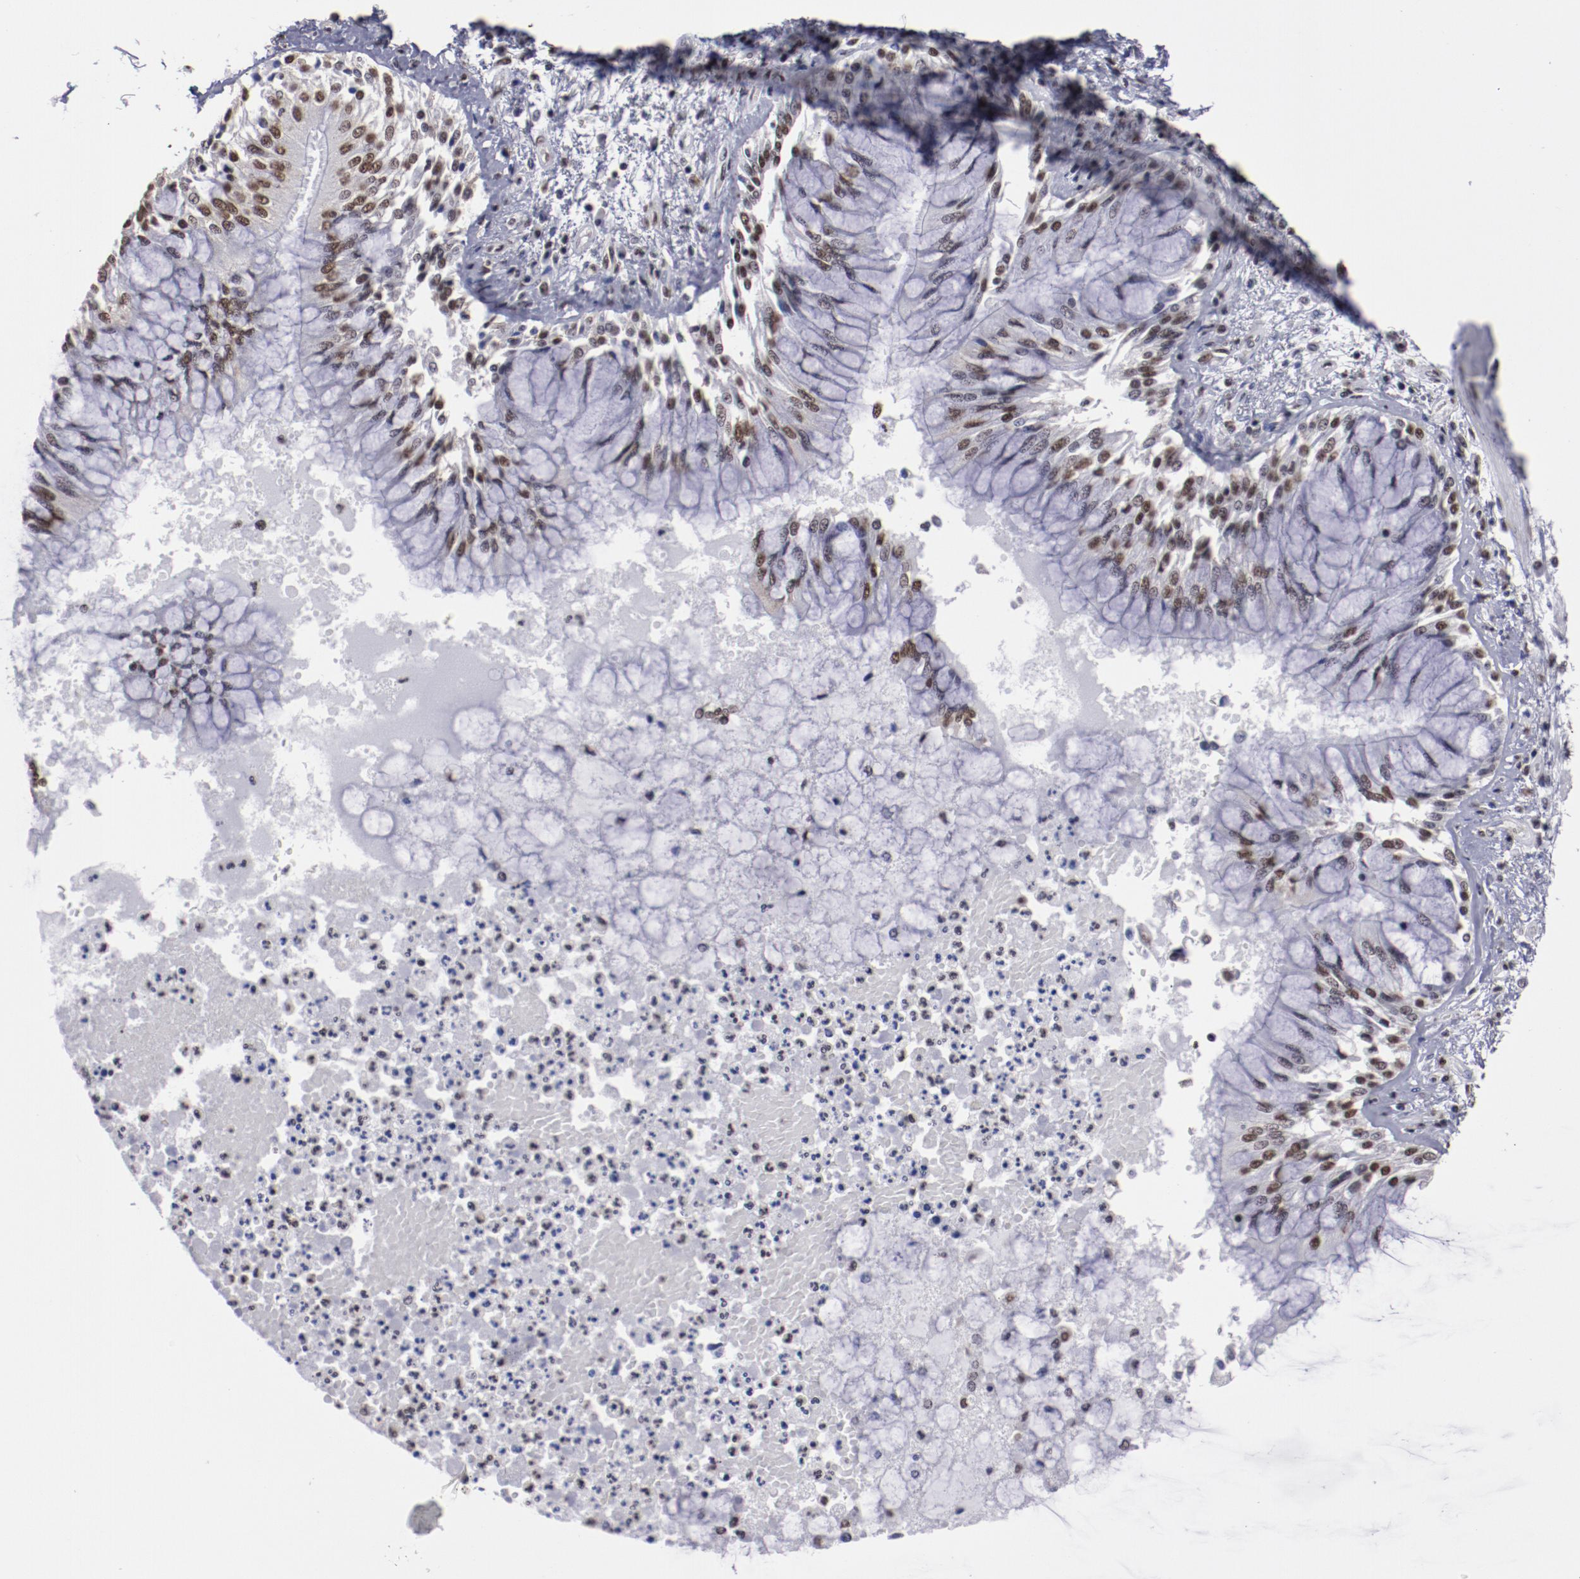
{"staining": {"intensity": "strong", "quantity": ">75%", "location": "nuclear"}, "tissue": "bronchus", "cell_type": "Respiratory epithelial cells", "image_type": "normal", "snomed": [{"axis": "morphology", "description": "Normal tissue, NOS"}, {"axis": "topography", "description": "Cartilage tissue"}, {"axis": "topography", "description": "Bronchus"}, {"axis": "topography", "description": "Lung"}], "caption": "About >75% of respiratory epithelial cells in unremarkable bronchus show strong nuclear protein positivity as visualized by brown immunohistochemical staining.", "gene": "HNRNPA1L3", "patient": {"sex": "female", "age": 49}}